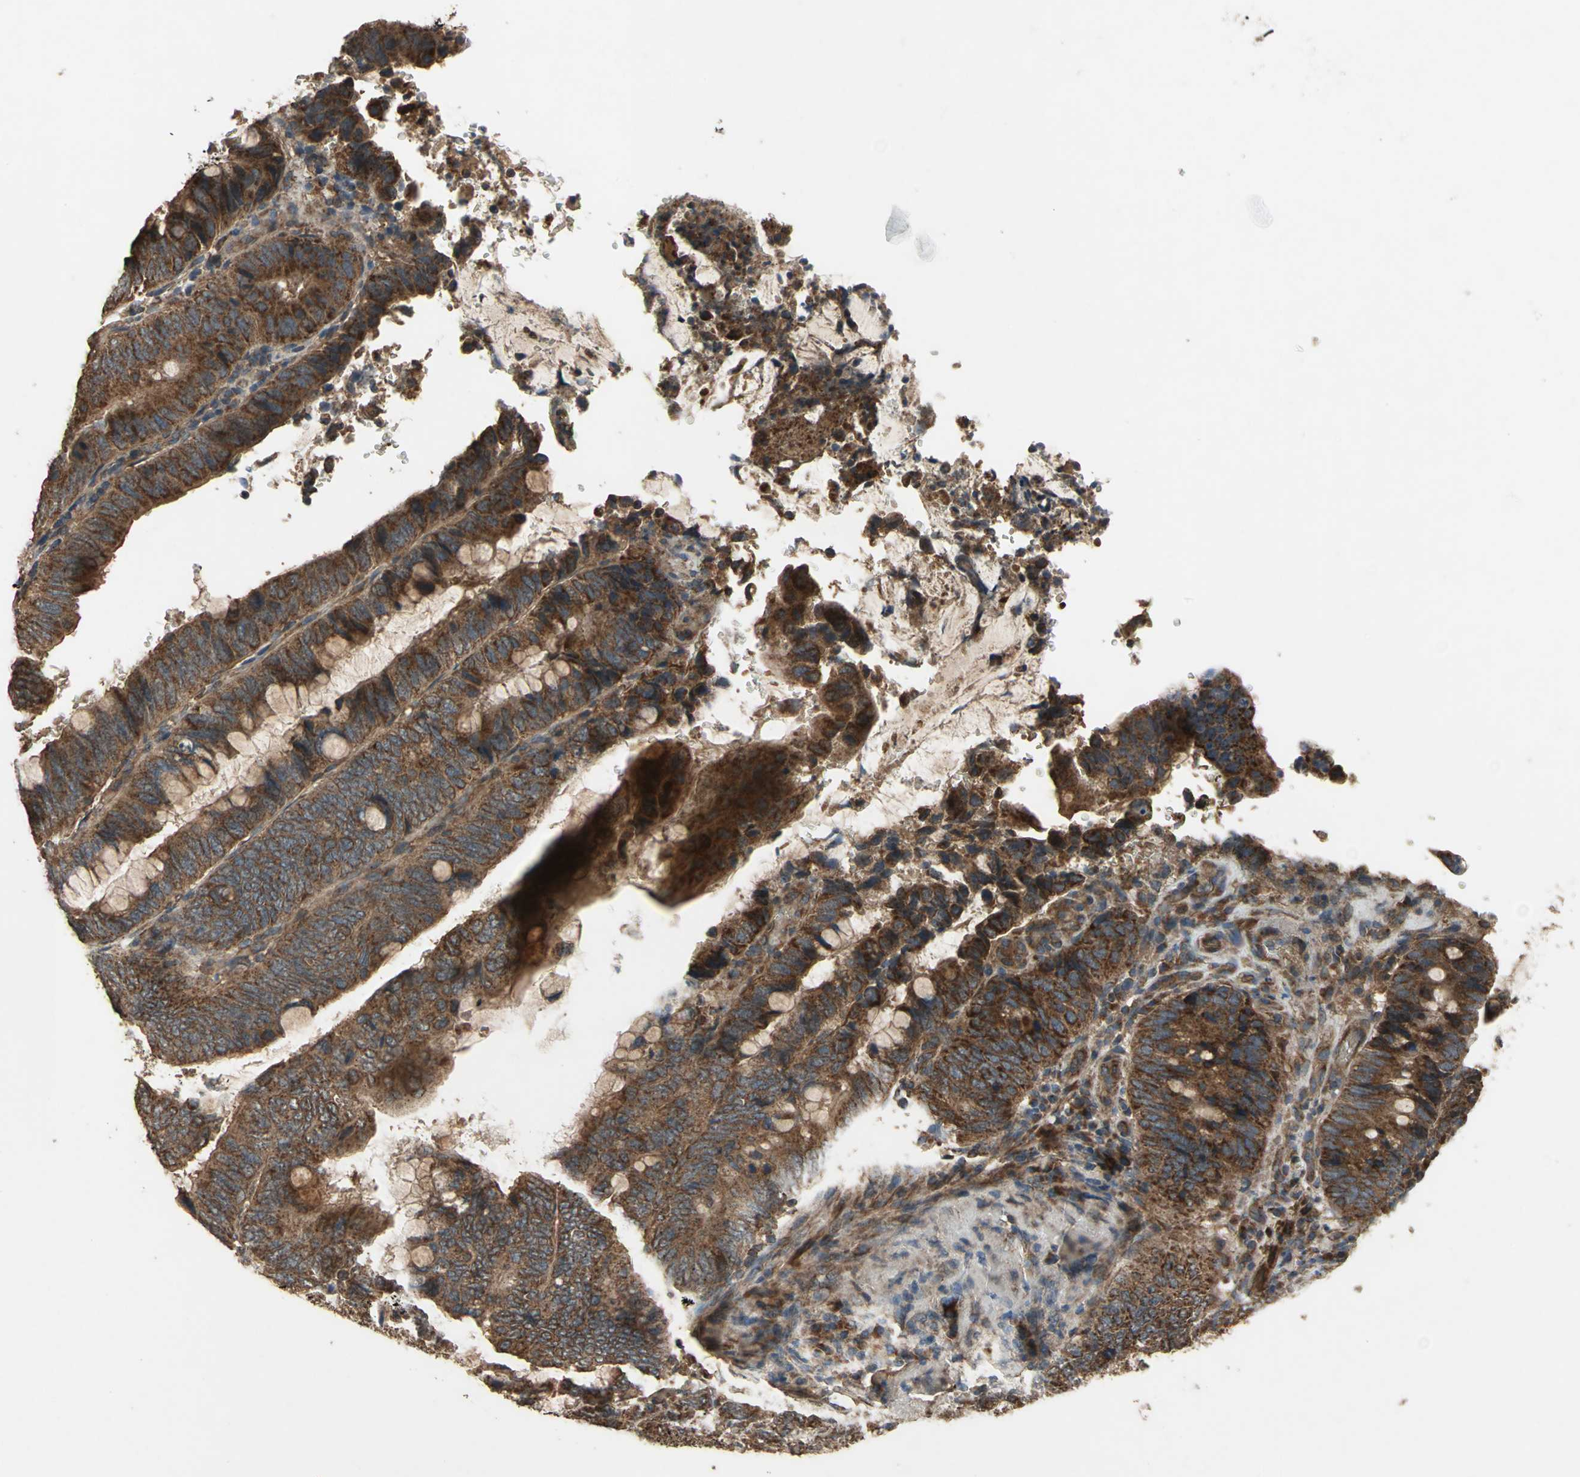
{"staining": {"intensity": "strong", "quantity": ">75%", "location": "cytoplasmic/membranous"}, "tissue": "colorectal cancer", "cell_type": "Tumor cells", "image_type": "cancer", "snomed": [{"axis": "morphology", "description": "Normal tissue, NOS"}, {"axis": "morphology", "description": "Adenocarcinoma, NOS"}, {"axis": "topography", "description": "Rectum"}, {"axis": "topography", "description": "Peripheral nerve tissue"}], "caption": "The image exhibits staining of colorectal cancer (adenocarcinoma), revealing strong cytoplasmic/membranous protein positivity (brown color) within tumor cells.", "gene": "POLRMT", "patient": {"sex": "male", "age": 92}}